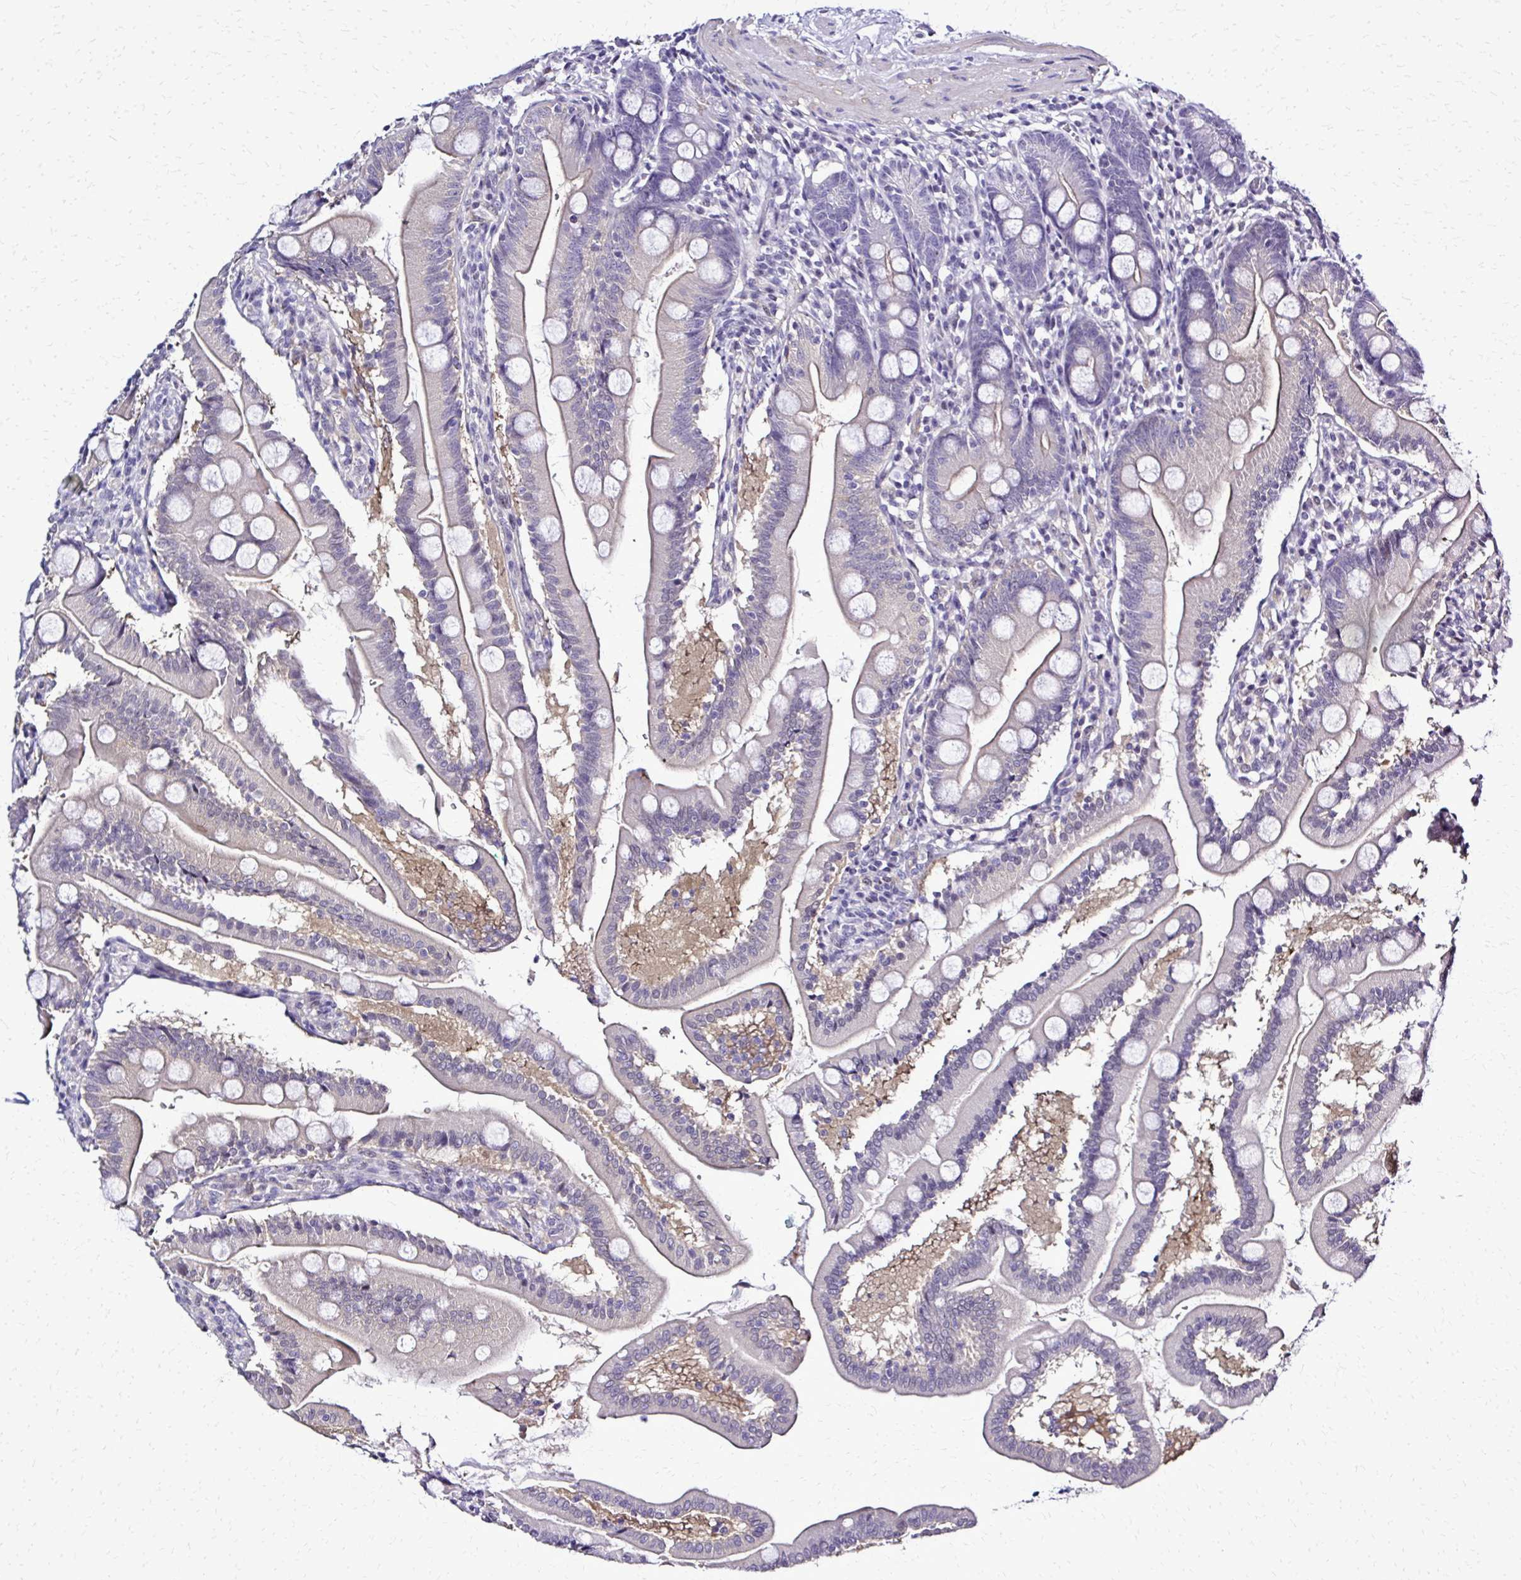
{"staining": {"intensity": "weak", "quantity": "25%-75%", "location": "cytoplasmic/membranous"}, "tissue": "duodenum", "cell_type": "Glandular cells", "image_type": "normal", "snomed": [{"axis": "morphology", "description": "Normal tissue, NOS"}, {"axis": "topography", "description": "Duodenum"}], "caption": "Duodenum stained for a protein demonstrates weak cytoplasmic/membranous positivity in glandular cells.", "gene": "RASL11B", "patient": {"sex": "female", "age": 67}}